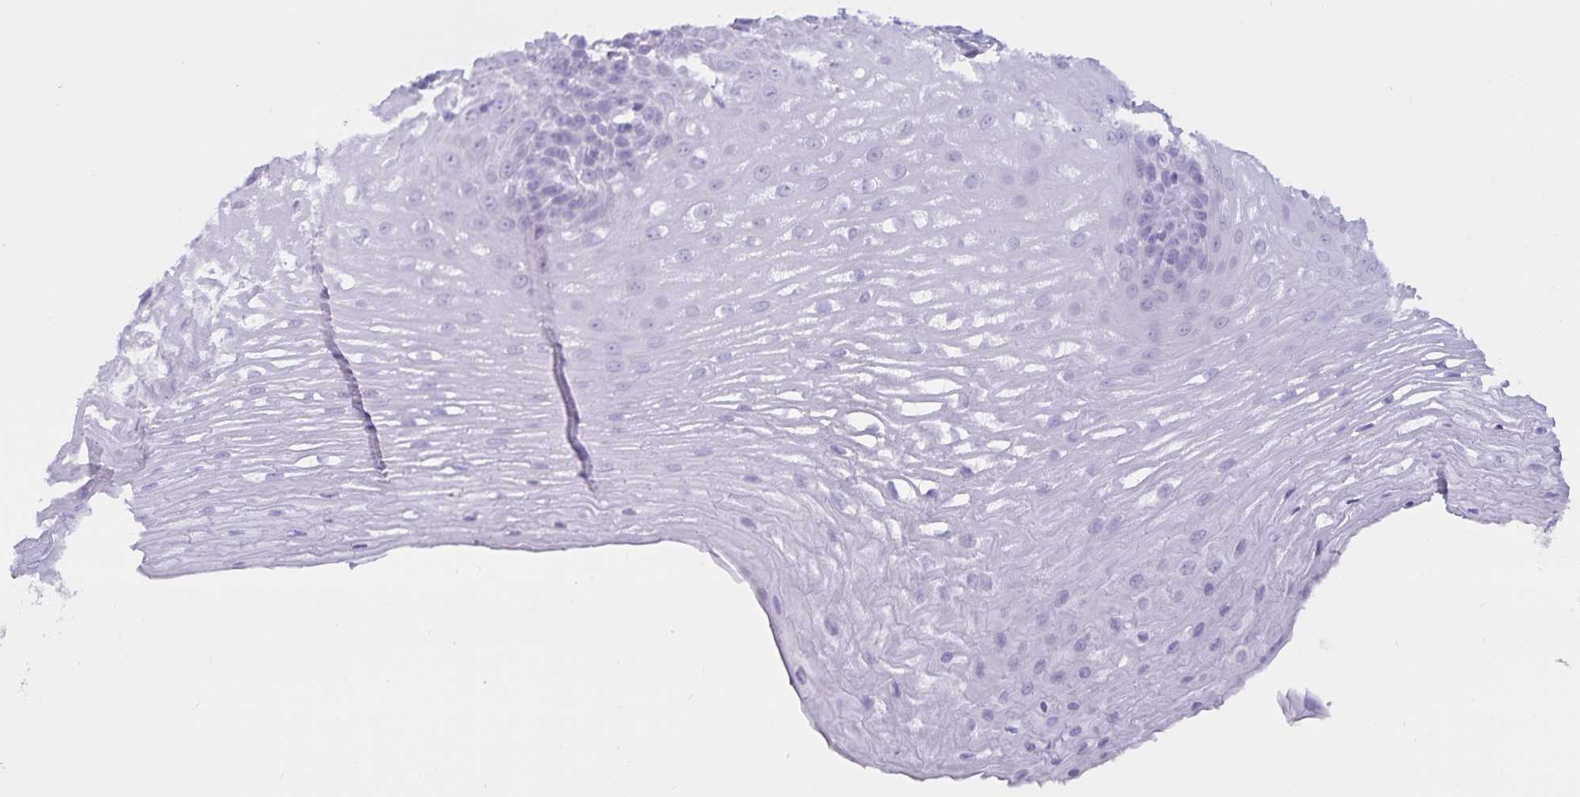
{"staining": {"intensity": "negative", "quantity": "none", "location": "none"}, "tissue": "esophagus", "cell_type": "Squamous epithelial cells", "image_type": "normal", "snomed": [{"axis": "morphology", "description": "Normal tissue, NOS"}, {"axis": "topography", "description": "Esophagus"}], "caption": "An IHC photomicrograph of normal esophagus is shown. There is no staining in squamous epithelial cells of esophagus.", "gene": "GPR137", "patient": {"sex": "male", "age": 62}}